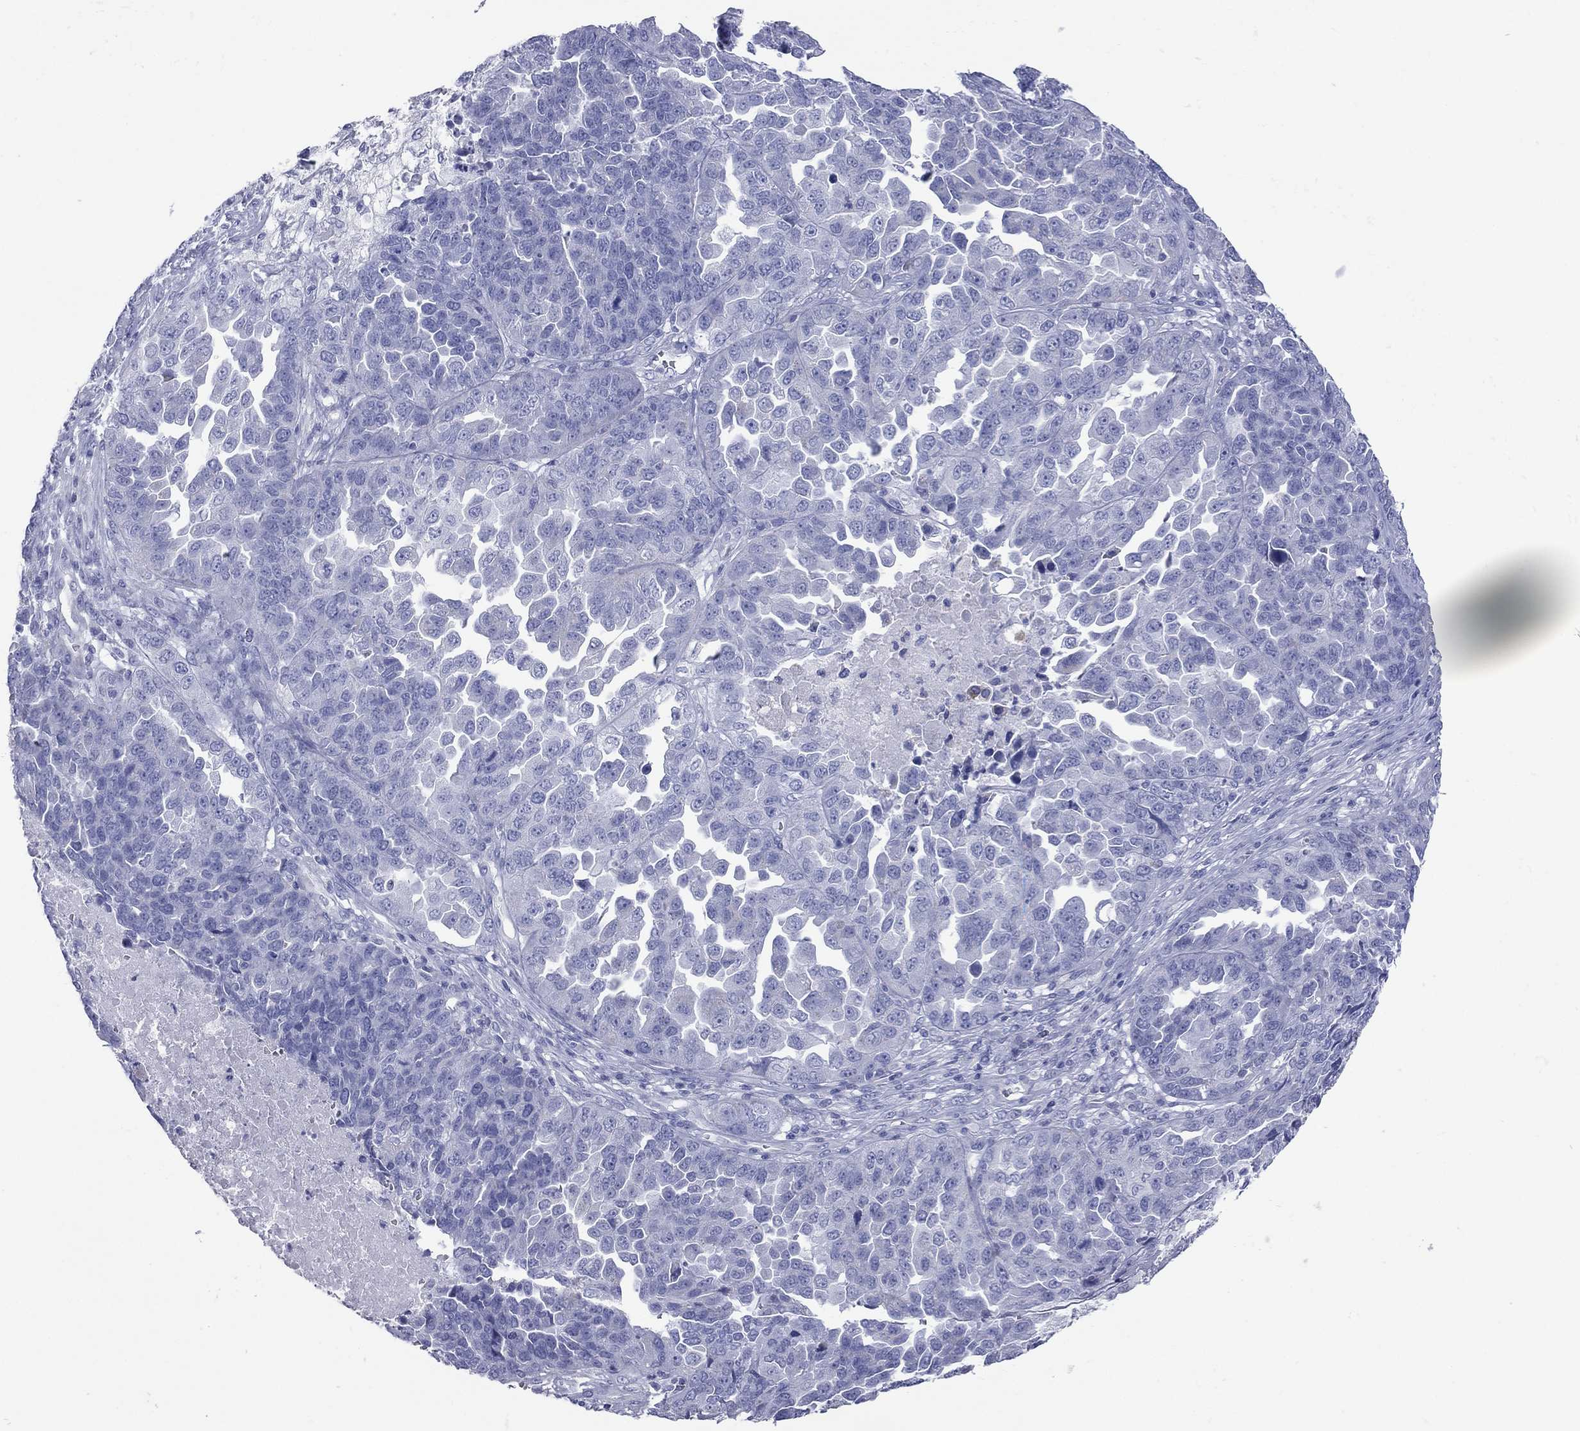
{"staining": {"intensity": "negative", "quantity": "none", "location": "none"}, "tissue": "ovarian cancer", "cell_type": "Tumor cells", "image_type": "cancer", "snomed": [{"axis": "morphology", "description": "Cystadenocarcinoma, serous, NOS"}, {"axis": "topography", "description": "Ovary"}], "caption": "The IHC image has no significant positivity in tumor cells of ovarian serous cystadenocarcinoma tissue. Nuclei are stained in blue.", "gene": "VSIG10", "patient": {"sex": "female", "age": 87}}